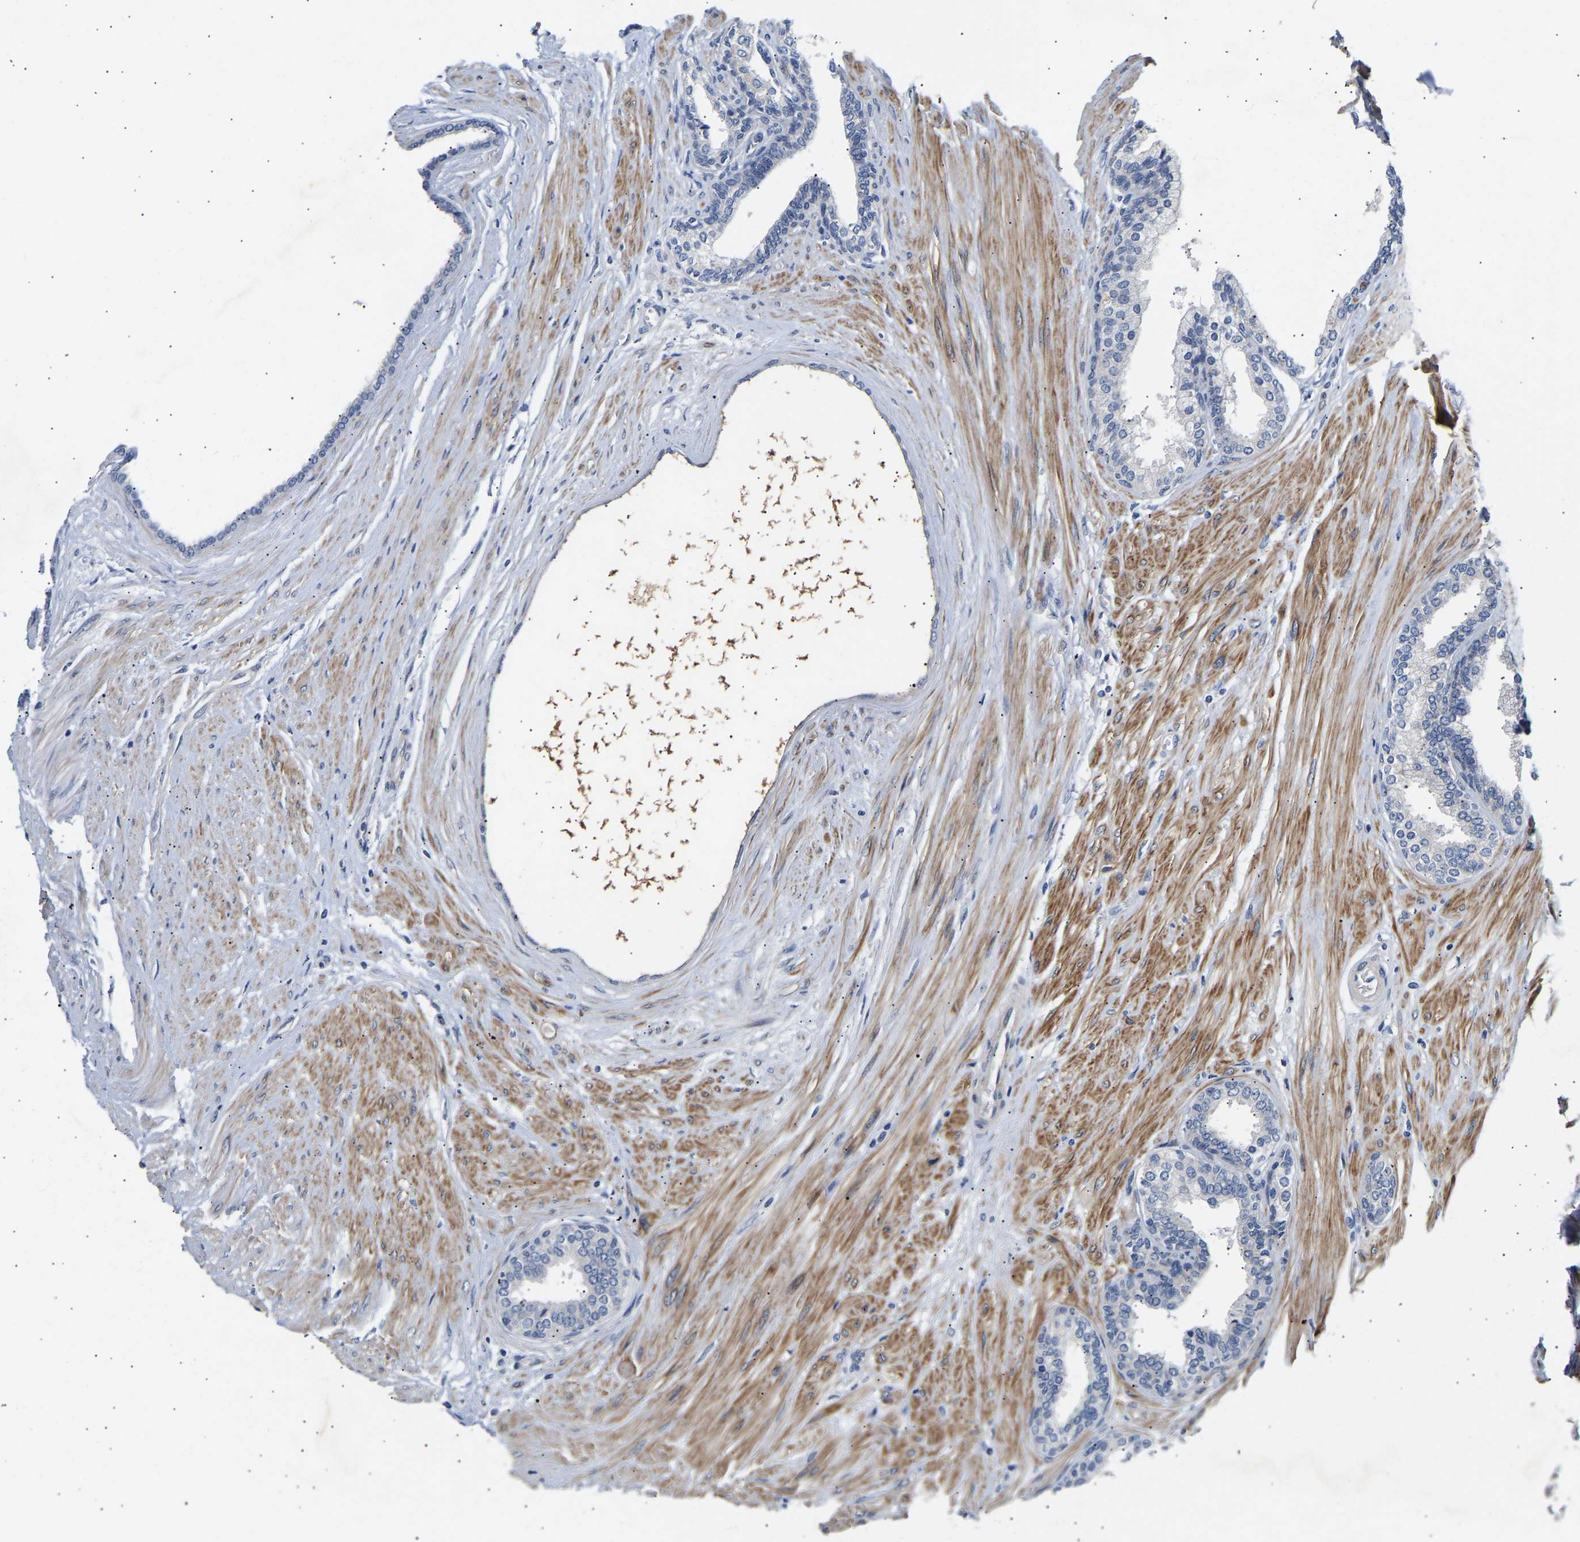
{"staining": {"intensity": "negative", "quantity": "none", "location": "none"}, "tissue": "prostate cancer", "cell_type": "Tumor cells", "image_type": "cancer", "snomed": [{"axis": "morphology", "description": "Adenocarcinoma, Low grade"}, {"axis": "topography", "description": "Prostate"}], "caption": "This photomicrograph is of adenocarcinoma (low-grade) (prostate) stained with immunohistochemistry to label a protein in brown with the nuclei are counter-stained blue. There is no staining in tumor cells. (DAB IHC visualized using brightfield microscopy, high magnification).", "gene": "KASH5", "patient": {"sex": "male", "age": 57}}